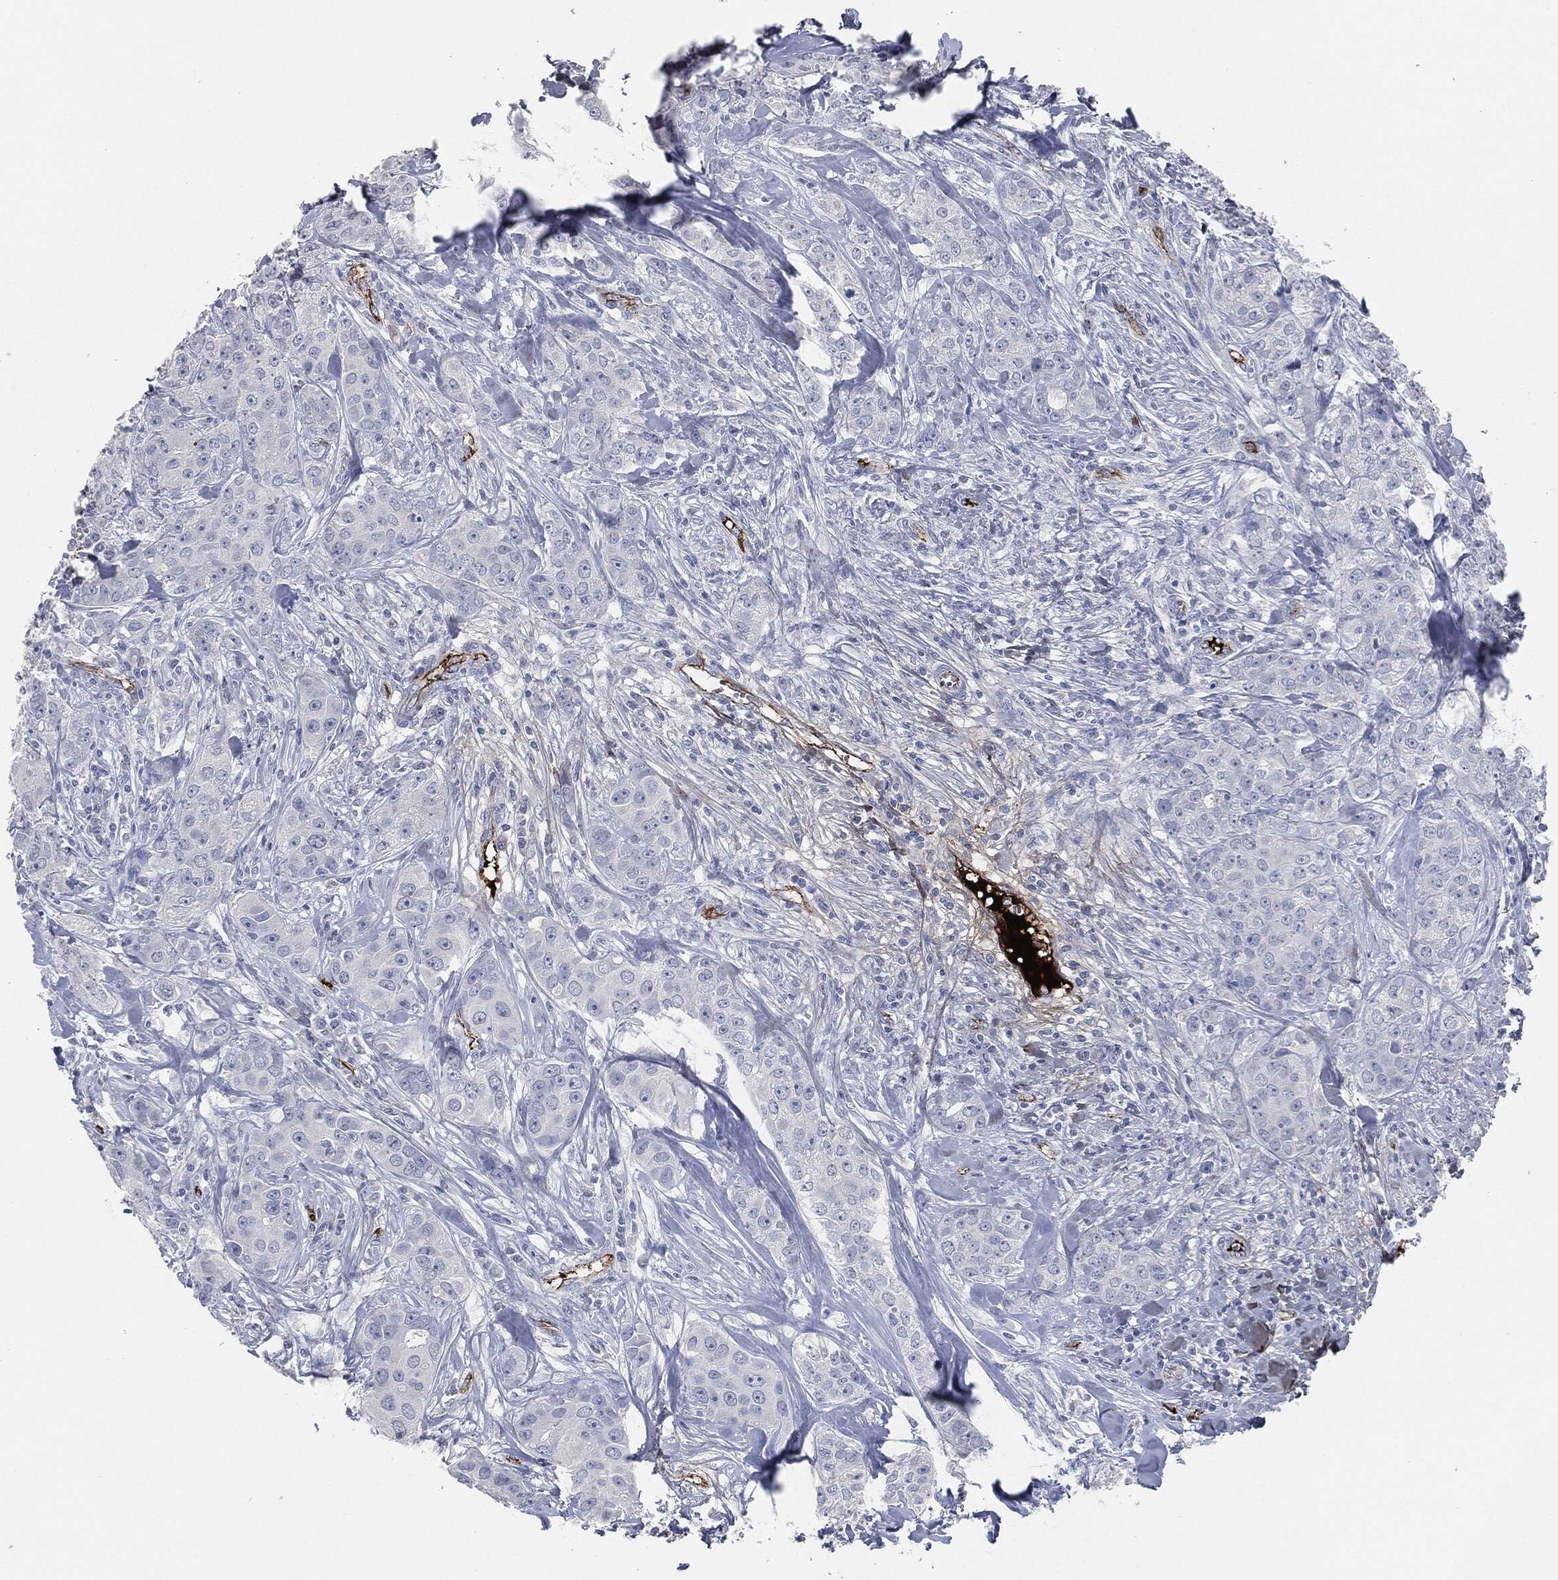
{"staining": {"intensity": "negative", "quantity": "none", "location": "none"}, "tissue": "breast cancer", "cell_type": "Tumor cells", "image_type": "cancer", "snomed": [{"axis": "morphology", "description": "Duct carcinoma"}, {"axis": "topography", "description": "Breast"}], "caption": "Image shows no protein expression in tumor cells of infiltrating ductal carcinoma (breast) tissue. (Immunohistochemistry (ihc), brightfield microscopy, high magnification).", "gene": "APOB", "patient": {"sex": "female", "age": 43}}